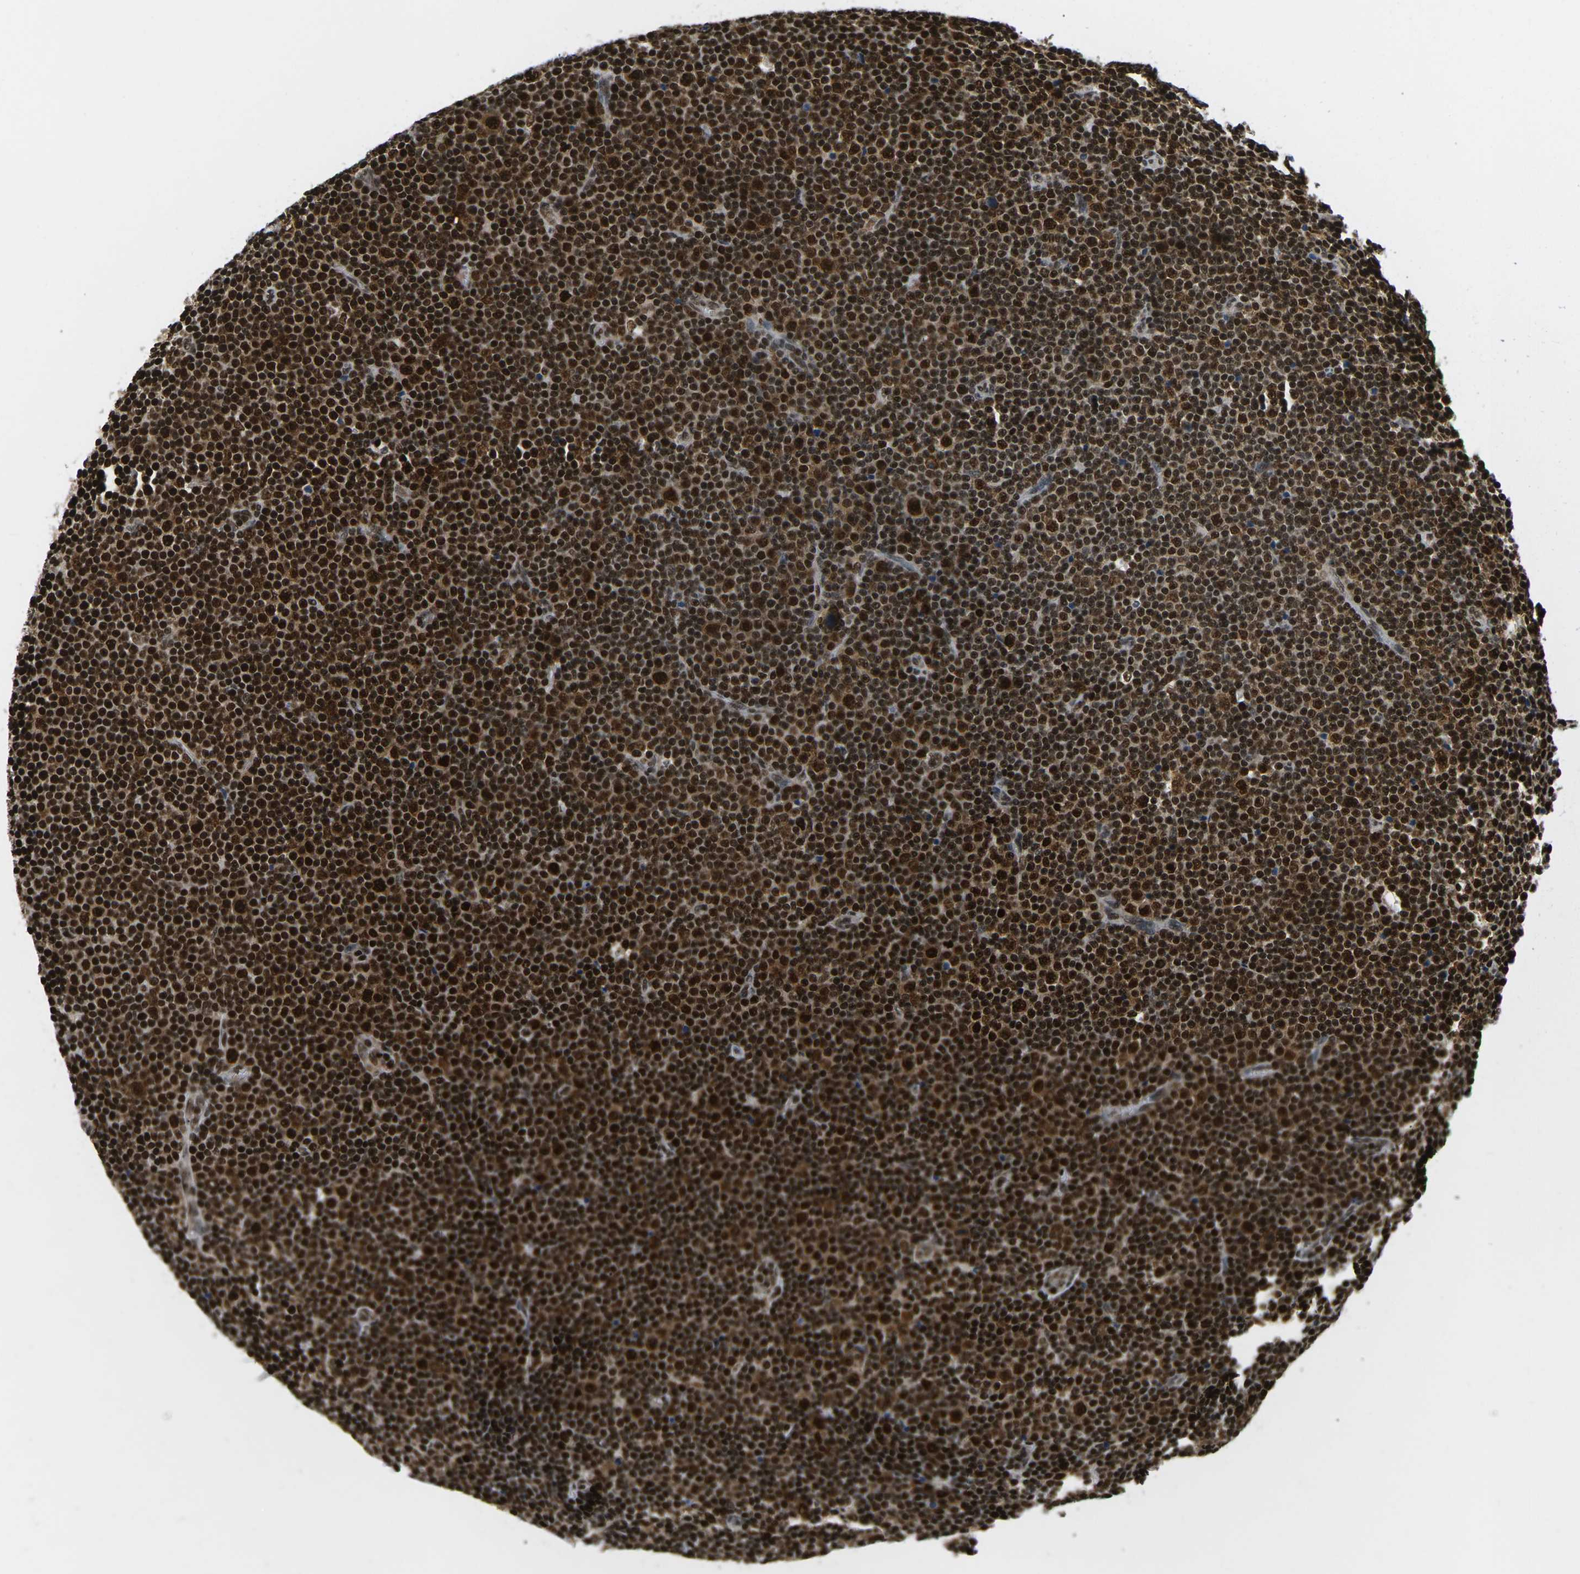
{"staining": {"intensity": "strong", "quantity": ">75%", "location": "cytoplasmic/membranous,nuclear"}, "tissue": "lymphoma", "cell_type": "Tumor cells", "image_type": "cancer", "snomed": [{"axis": "morphology", "description": "Malignant lymphoma, non-Hodgkin's type, Low grade"}, {"axis": "topography", "description": "Lymph node"}], "caption": "Human lymphoma stained with a brown dye exhibits strong cytoplasmic/membranous and nuclear positive positivity in about >75% of tumor cells.", "gene": "CELF1", "patient": {"sex": "female", "age": 67}}